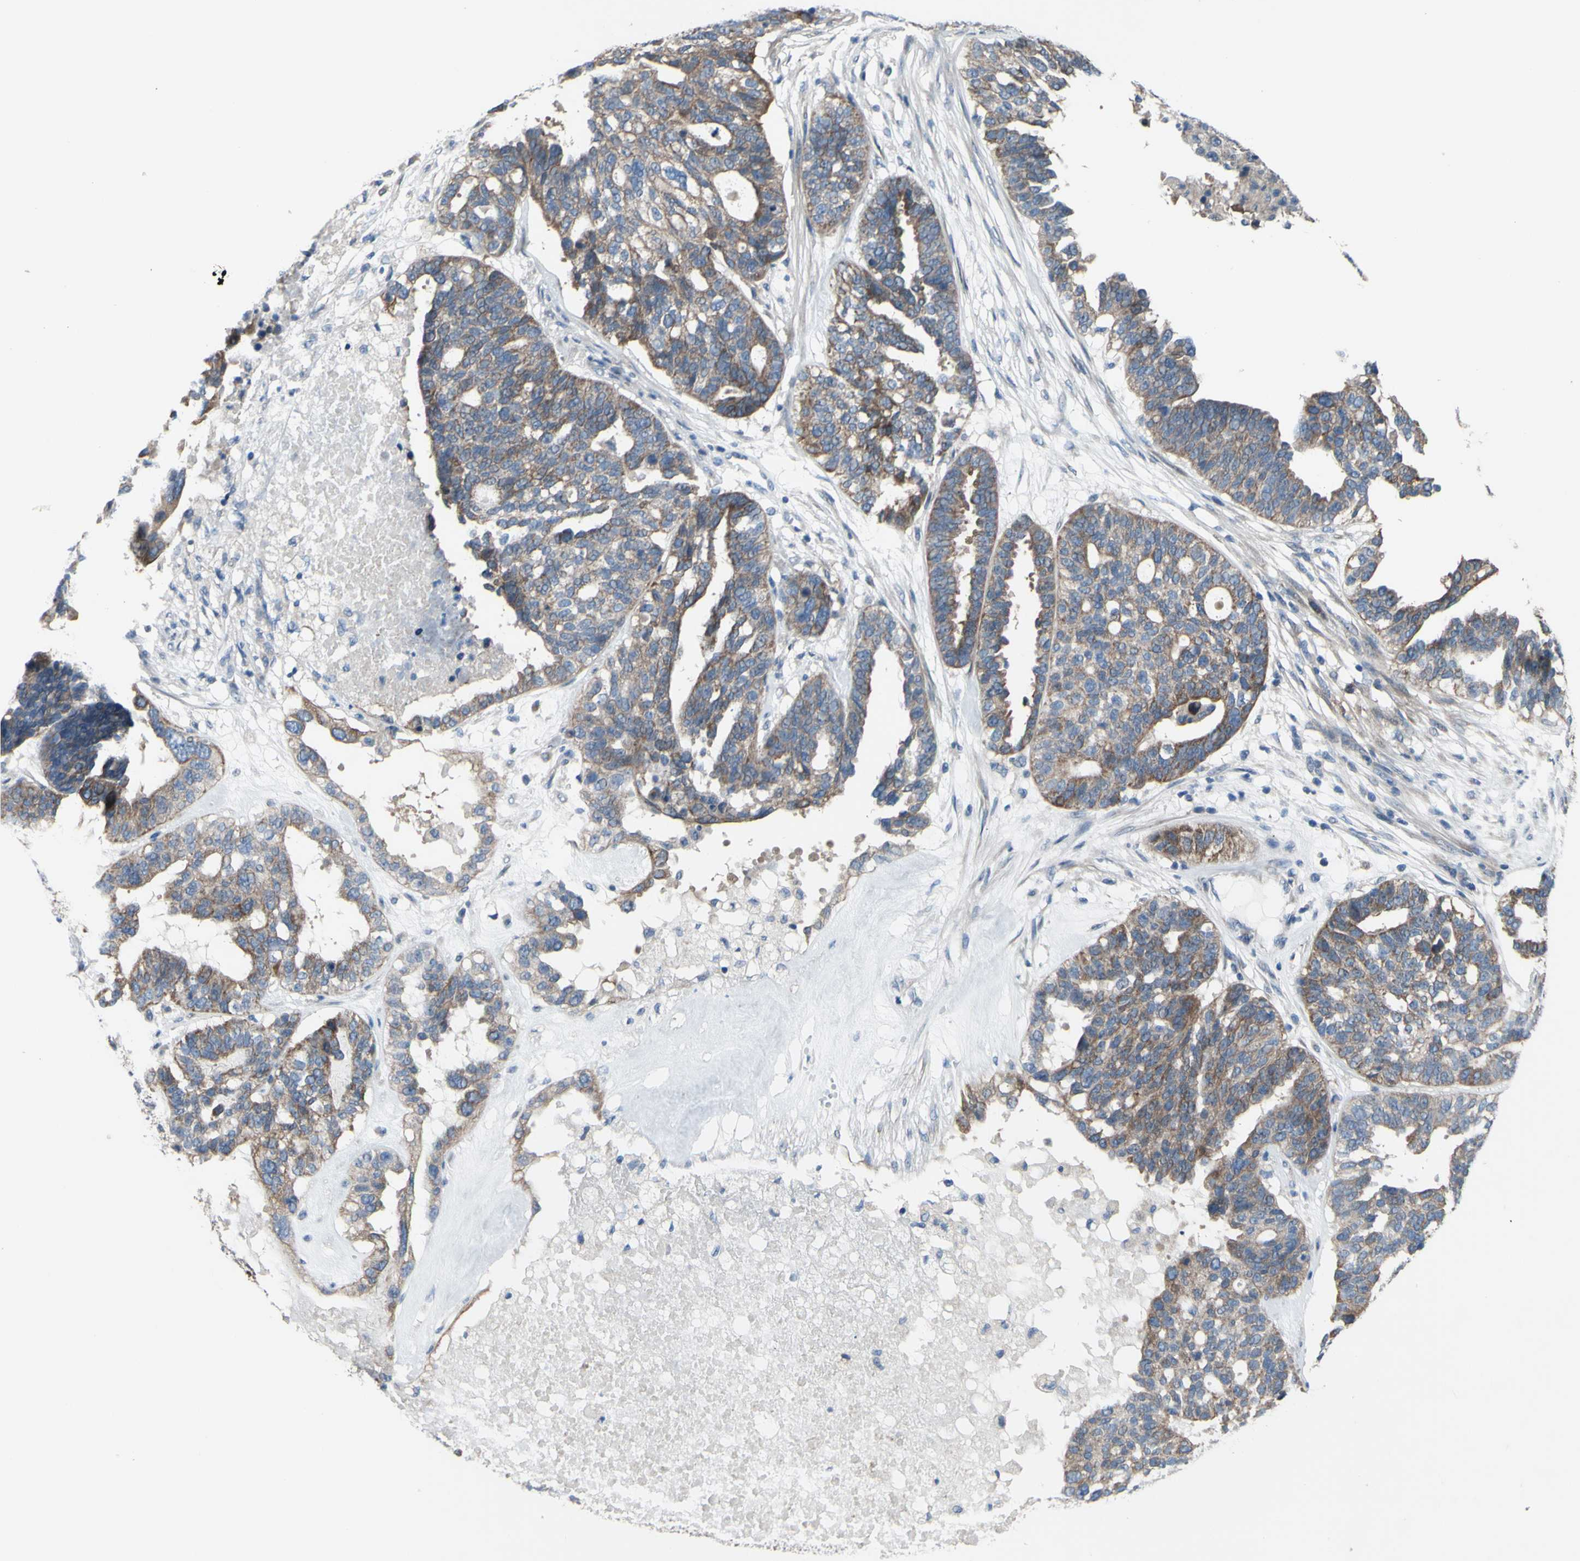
{"staining": {"intensity": "moderate", "quantity": "25%-75%", "location": "cytoplasmic/membranous"}, "tissue": "ovarian cancer", "cell_type": "Tumor cells", "image_type": "cancer", "snomed": [{"axis": "morphology", "description": "Cystadenocarcinoma, serous, NOS"}, {"axis": "topography", "description": "Ovary"}], "caption": "Immunohistochemical staining of ovarian cancer (serous cystadenocarcinoma) reveals moderate cytoplasmic/membranous protein staining in about 25%-75% of tumor cells.", "gene": "GRAMD2B", "patient": {"sex": "female", "age": 59}}